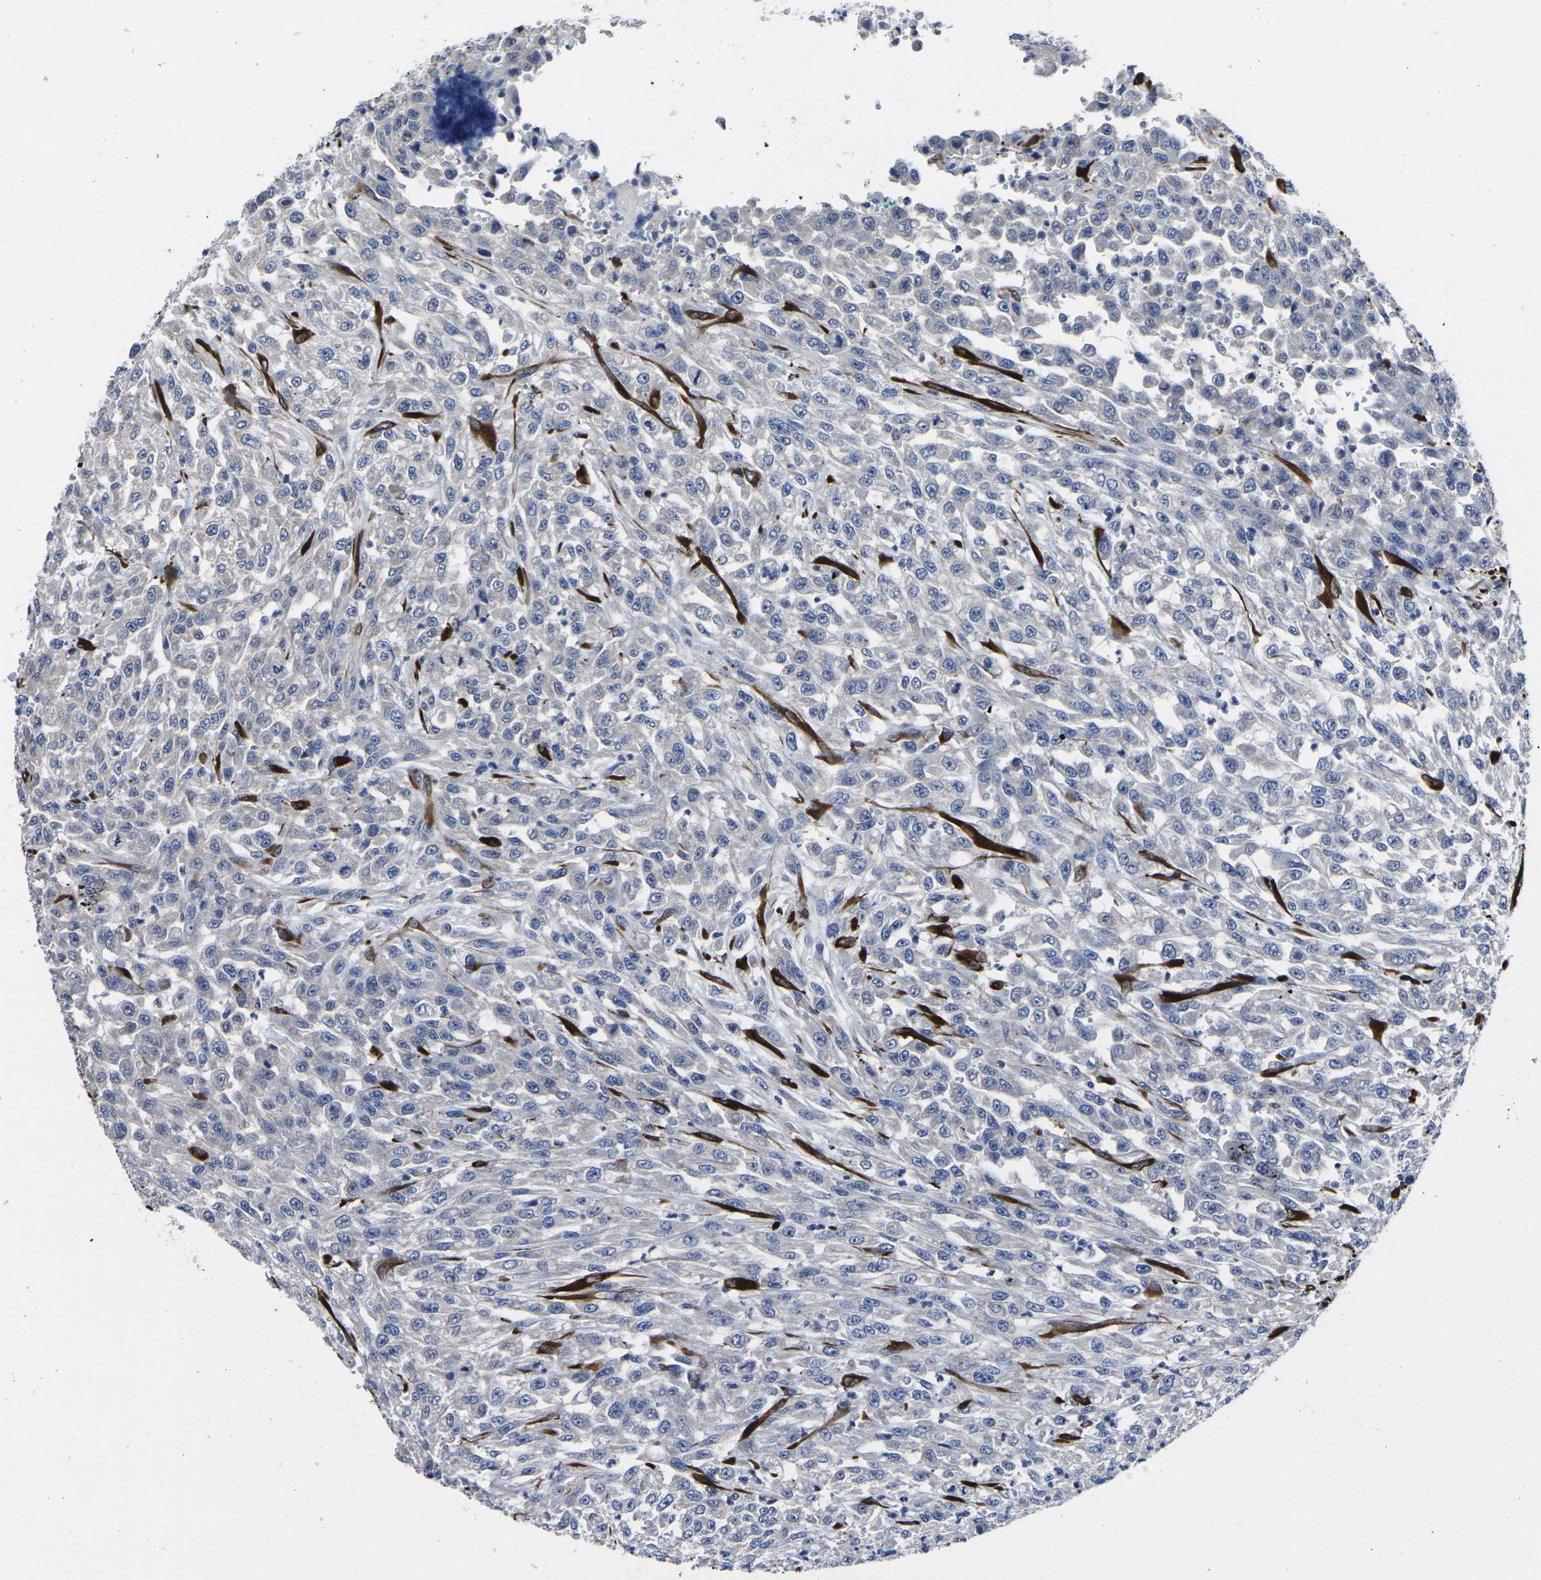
{"staining": {"intensity": "negative", "quantity": "none", "location": "none"}, "tissue": "urothelial cancer", "cell_type": "Tumor cells", "image_type": "cancer", "snomed": [{"axis": "morphology", "description": "Urothelial carcinoma, High grade"}, {"axis": "topography", "description": "Urinary bladder"}], "caption": "Tumor cells are negative for brown protein staining in urothelial carcinoma (high-grade).", "gene": "CYP2C8", "patient": {"sex": "male", "age": 46}}